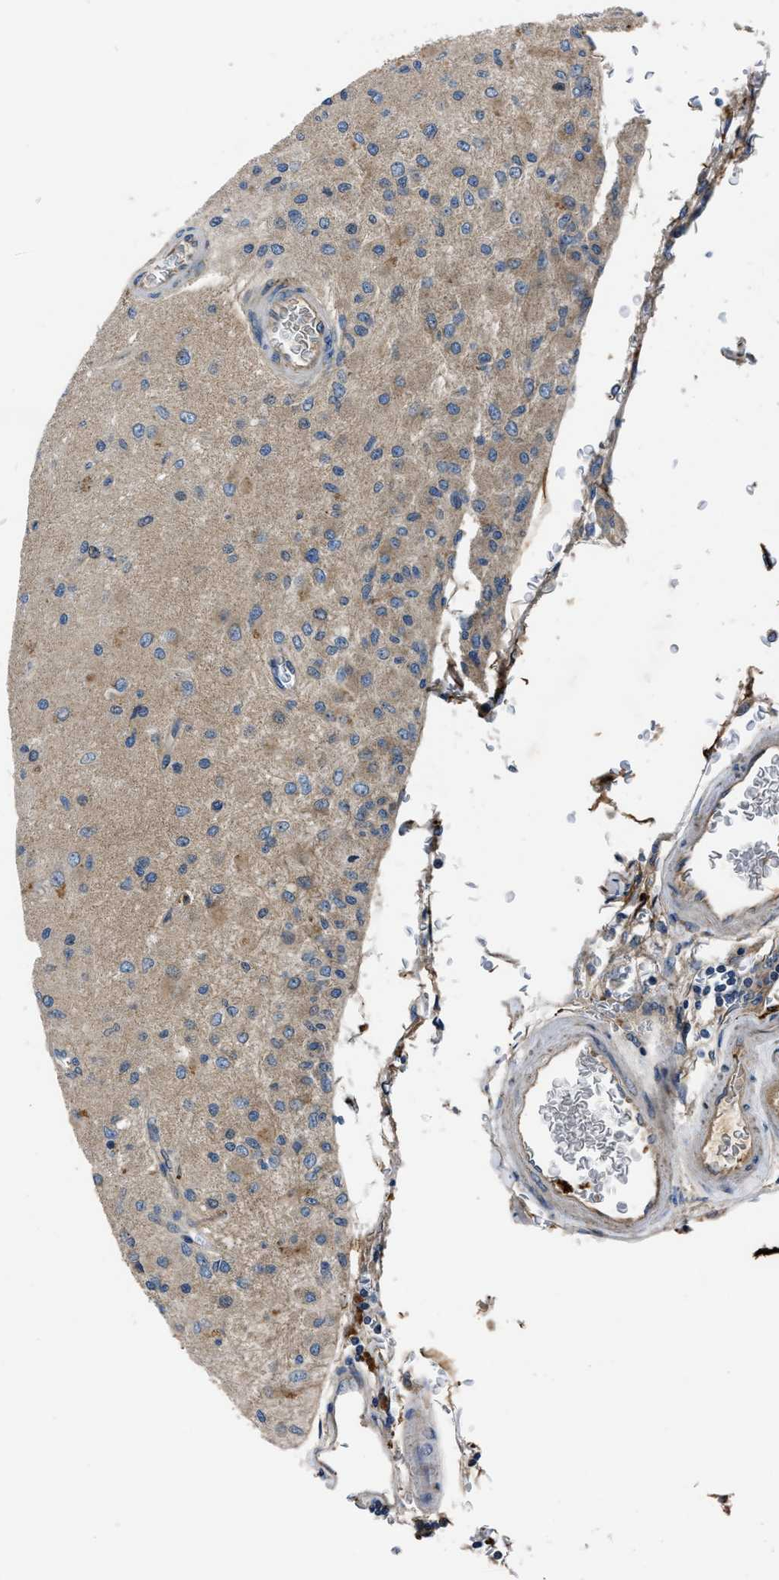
{"staining": {"intensity": "weak", "quantity": "<25%", "location": "cytoplasmic/membranous"}, "tissue": "glioma", "cell_type": "Tumor cells", "image_type": "cancer", "snomed": [{"axis": "morphology", "description": "Normal tissue, NOS"}, {"axis": "morphology", "description": "Glioma, malignant, High grade"}, {"axis": "topography", "description": "Cerebral cortex"}], "caption": "Tumor cells show no significant positivity in malignant high-grade glioma. (DAB (3,3'-diaminobenzidine) IHC, high magnification).", "gene": "ERC1", "patient": {"sex": "male", "age": 77}}